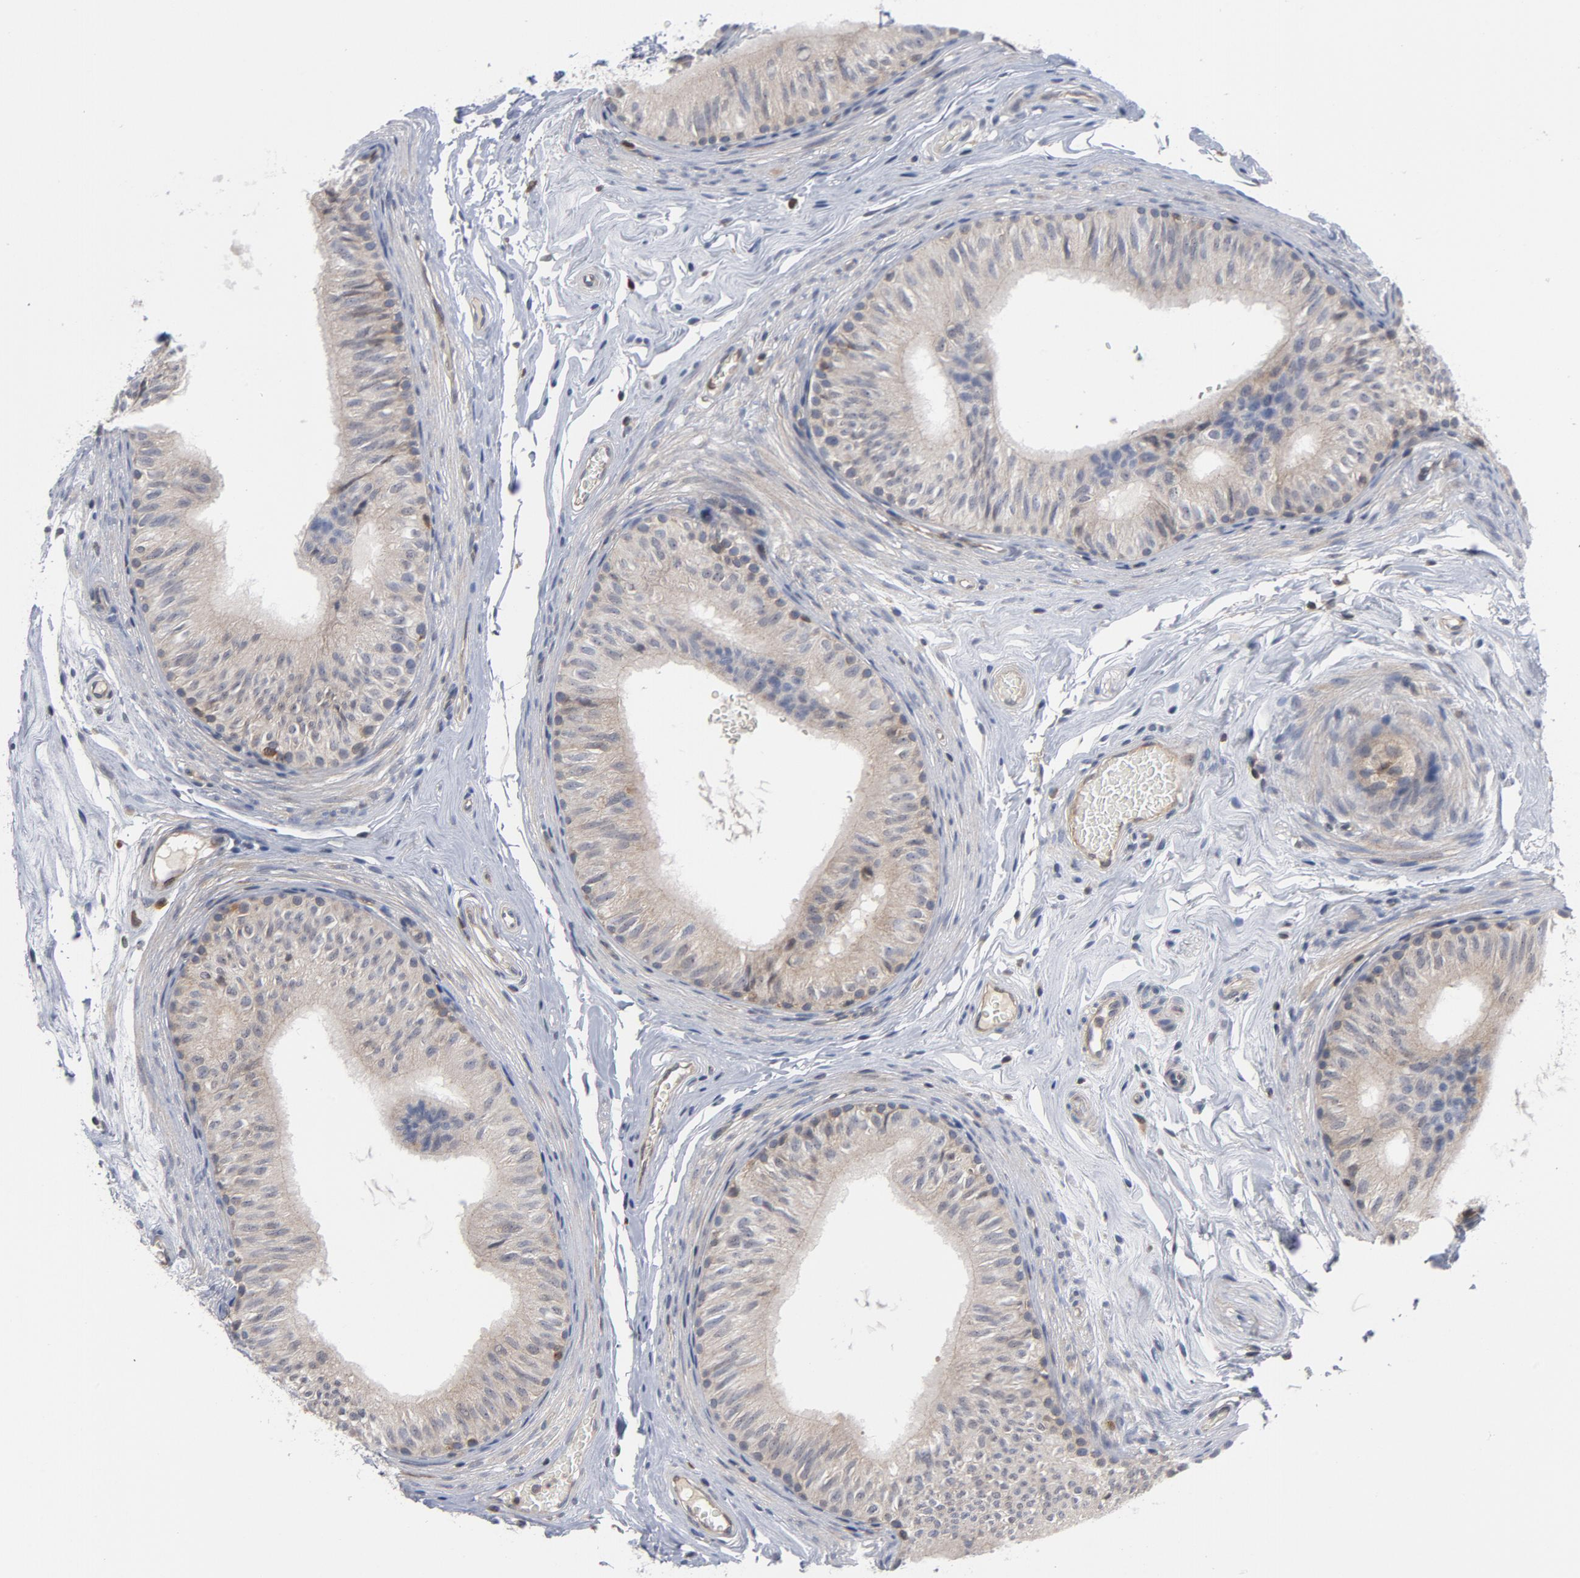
{"staining": {"intensity": "weak", "quantity": ">75%", "location": "cytoplasmic/membranous"}, "tissue": "epididymis", "cell_type": "Glandular cells", "image_type": "normal", "snomed": [{"axis": "morphology", "description": "Normal tissue, NOS"}, {"axis": "topography", "description": "Testis"}, {"axis": "topography", "description": "Epididymis"}], "caption": "Protein staining of unremarkable epididymis exhibits weak cytoplasmic/membranous staining in about >75% of glandular cells. The staining was performed using DAB (3,3'-diaminobenzidine), with brown indicating positive protein expression. Nuclei are stained blue with hematoxylin.", "gene": "TRADD", "patient": {"sex": "male", "age": 36}}